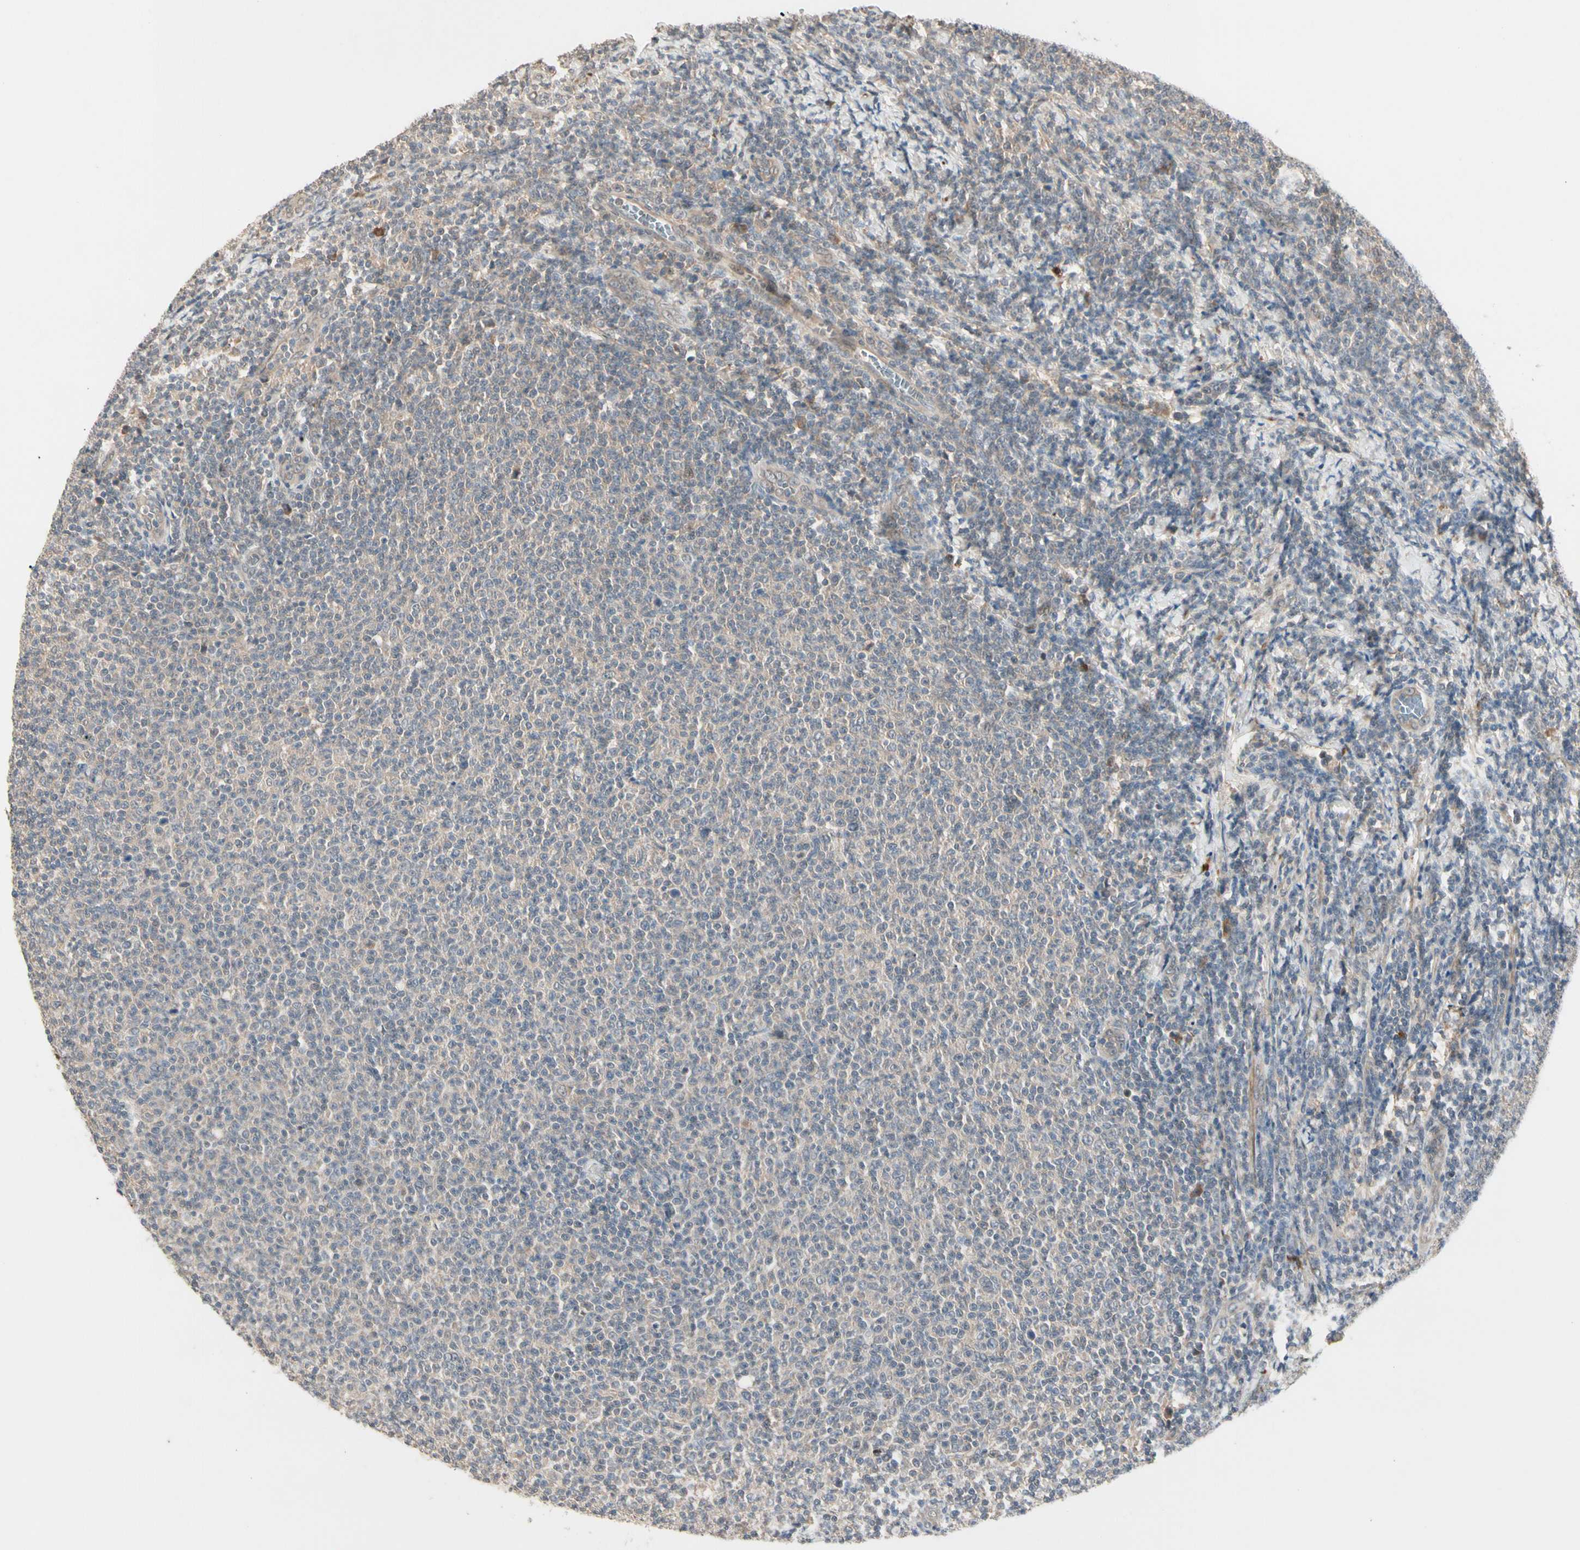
{"staining": {"intensity": "weak", "quantity": ">75%", "location": "cytoplasmic/membranous"}, "tissue": "lymphoma", "cell_type": "Tumor cells", "image_type": "cancer", "snomed": [{"axis": "morphology", "description": "Malignant lymphoma, non-Hodgkin's type, Low grade"}, {"axis": "topography", "description": "Lymph node"}], "caption": "Weak cytoplasmic/membranous protein staining is identified in about >75% of tumor cells in low-grade malignant lymphoma, non-Hodgkin's type. The protein of interest is stained brown, and the nuclei are stained in blue (DAB IHC with brightfield microscopy, high magnification).", "gene": "ATG4C", "patient": {"sex": "male", "age": 66}}